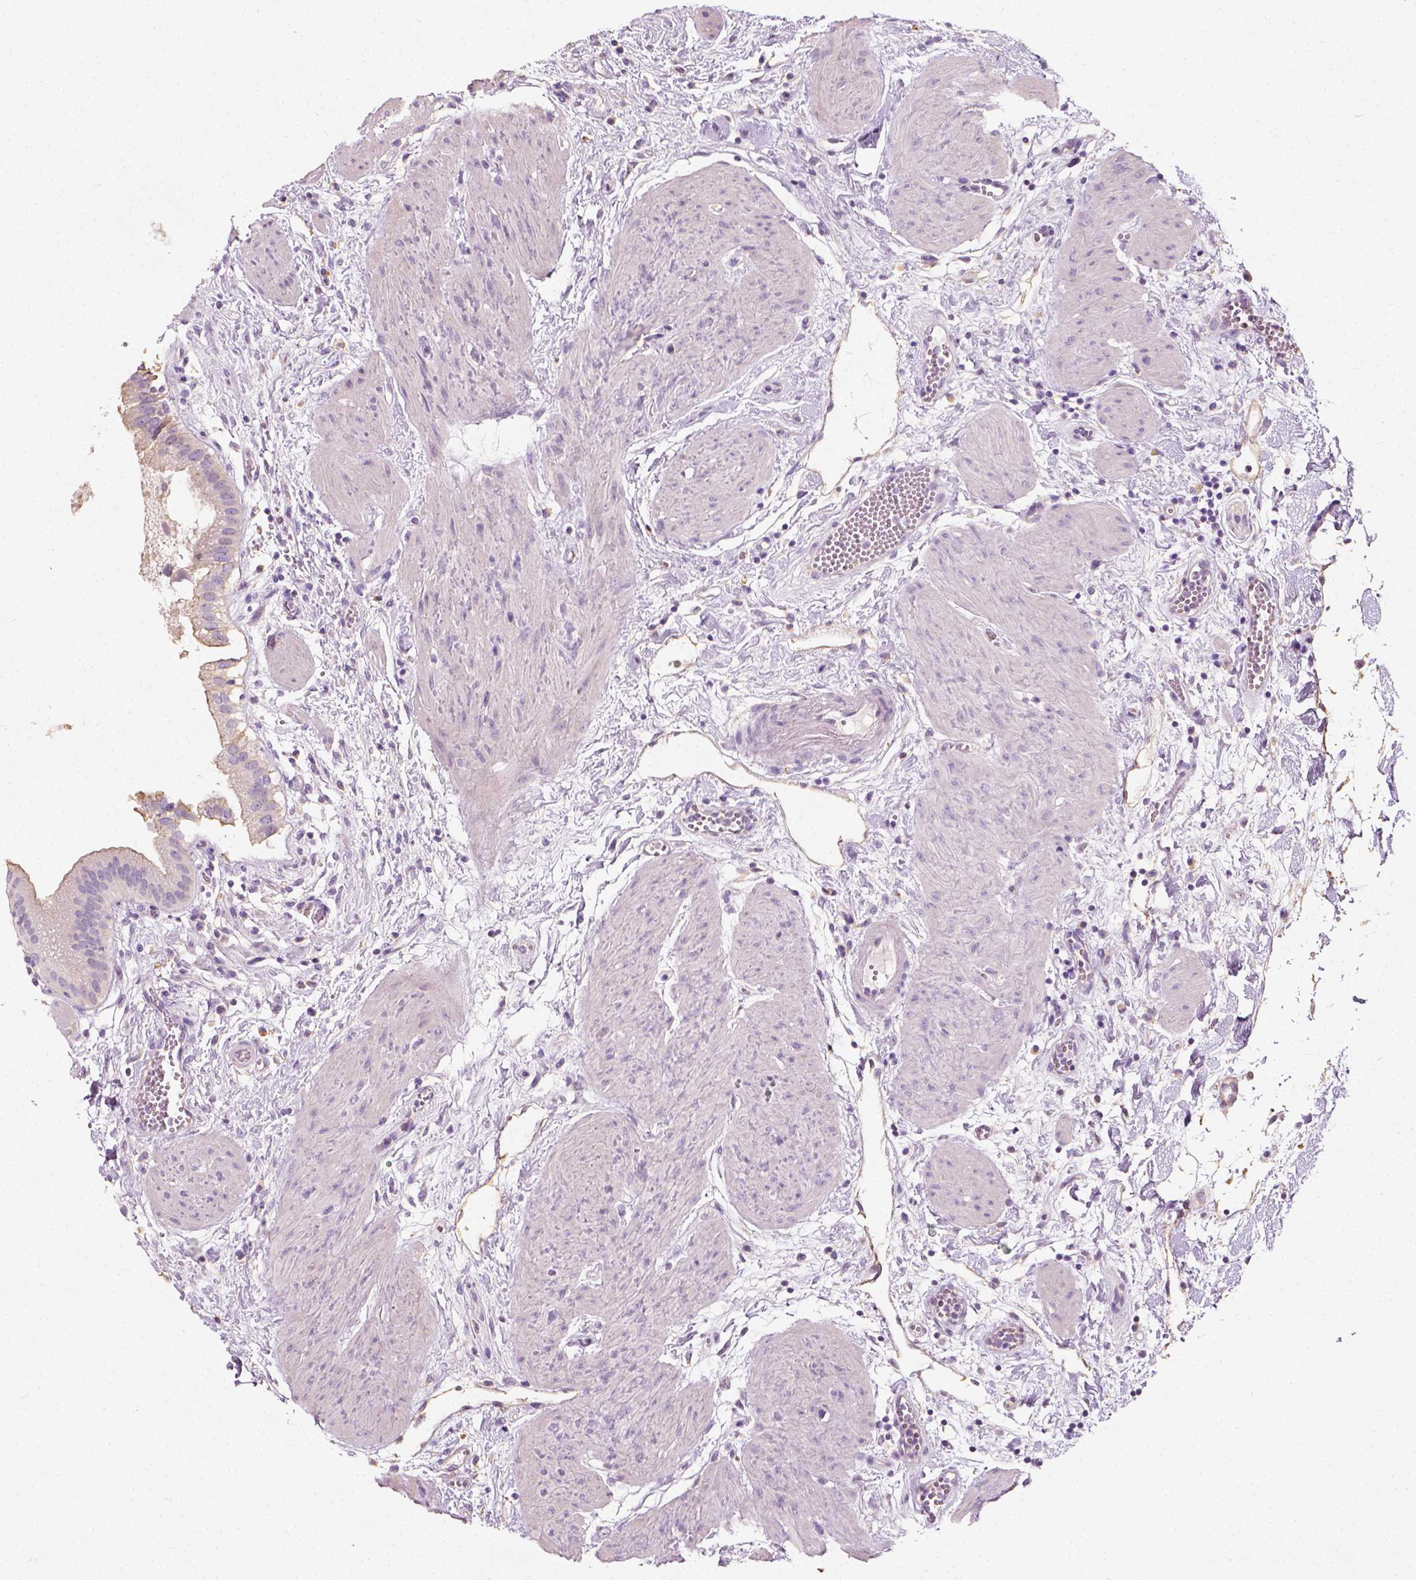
{"staining": {"intensity": "negative", "quantity": "none", "location": "none"}, "tissue": "gallbladder", "cell_type": "Glandular cells", "image_type": "normal", "snomed": [{"axis": "morphology", "description": "Normal tissue, NOS"}, {"axis": "topography", "description": "Gallbladder"}], "caption": "An IHC photomicrograph of unremarkable gallbladder is shown. There is no staining in glandular cells of gallbladder.", "gene": "DHCR24", "patient": {"sex": "female", "age": 65}}